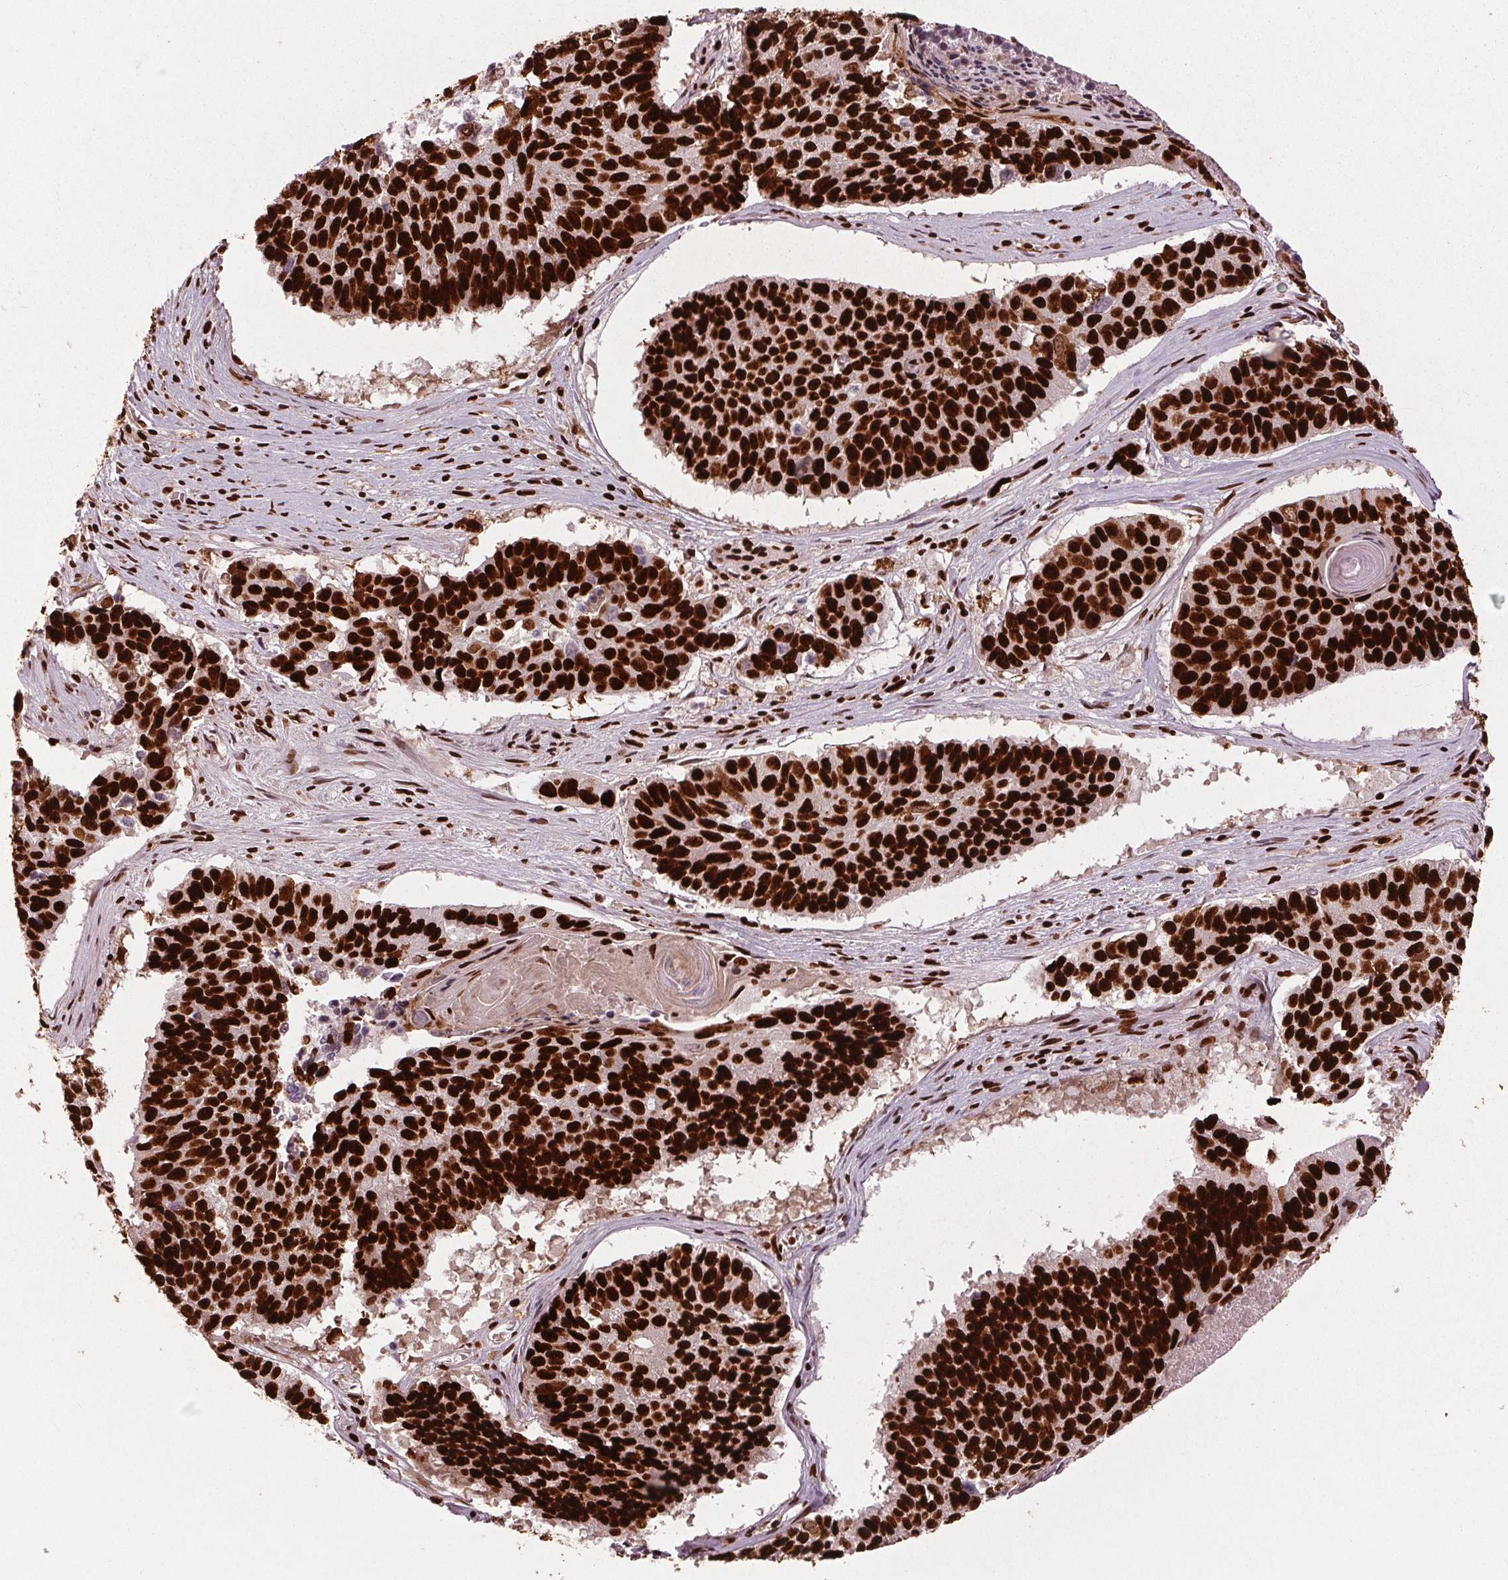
{"staining": {"intensity": "strong", "quantity": ">75%", "location": "nuclear"}, "tissue": "lung cancer", "cell_type": "Tumor cells", "image_type": "cancer", "snomed": [{"axis": "morphology", "description": "Squamous cell carcinoma, NOS"}, {"axis": "topography", "description": "Lung"}], "caption": "Squamous cell carcinoma (lung) tissue demonstrates strong nuclear staining in about >75% of tumor cells, visualized by immunohistochemistry.", "gene": "BRD4", "patient": {"sex": "male", "age": 73}}